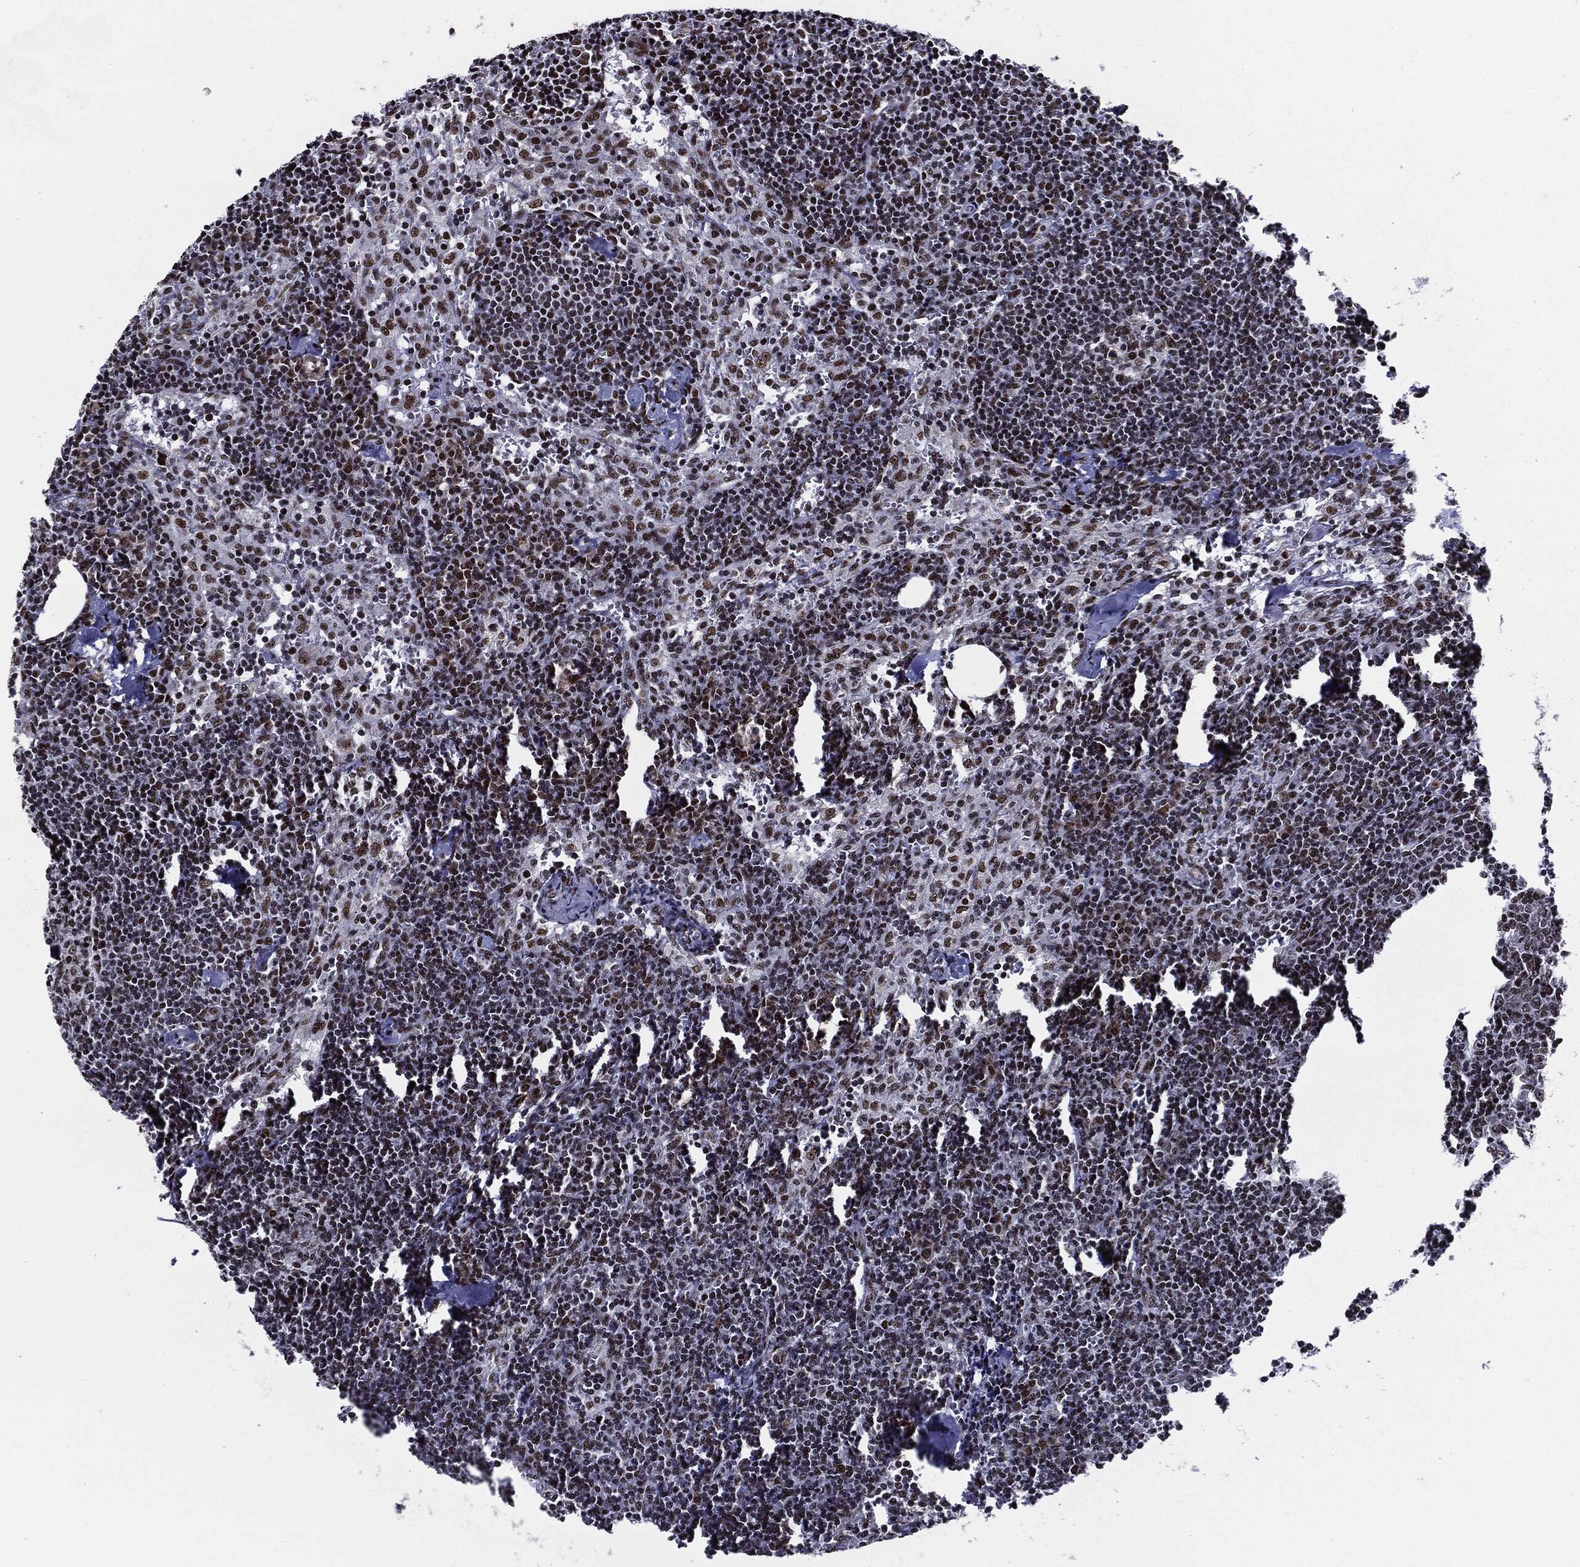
{"staining": {"intensity": "moderate", "quantity": "<25%", "location": "nuclear"}, "tissue": "lymph node", "cell_type": "Non-germinal center cells", "image_type": "normal", "snomed": [{"axis": "morphology", "description": "Normal tissue, NOS"}, {"axis": "topography", "description": "Lymph node"}], "caption": "IHC (DAB (3,3'-diaminobenzidine)) staining of normal human lymph node demonstrates moderate nuclear protein expression in about <25% of non-germinal center cells. (Stains: DAB (3,3'-diaminobenzidine) in brown, nuclei in blue, Microscopy: brightfield microscopy at high magnification).", "gene": "ZFP91", "patient": {"sex": "female", "age": 52}}